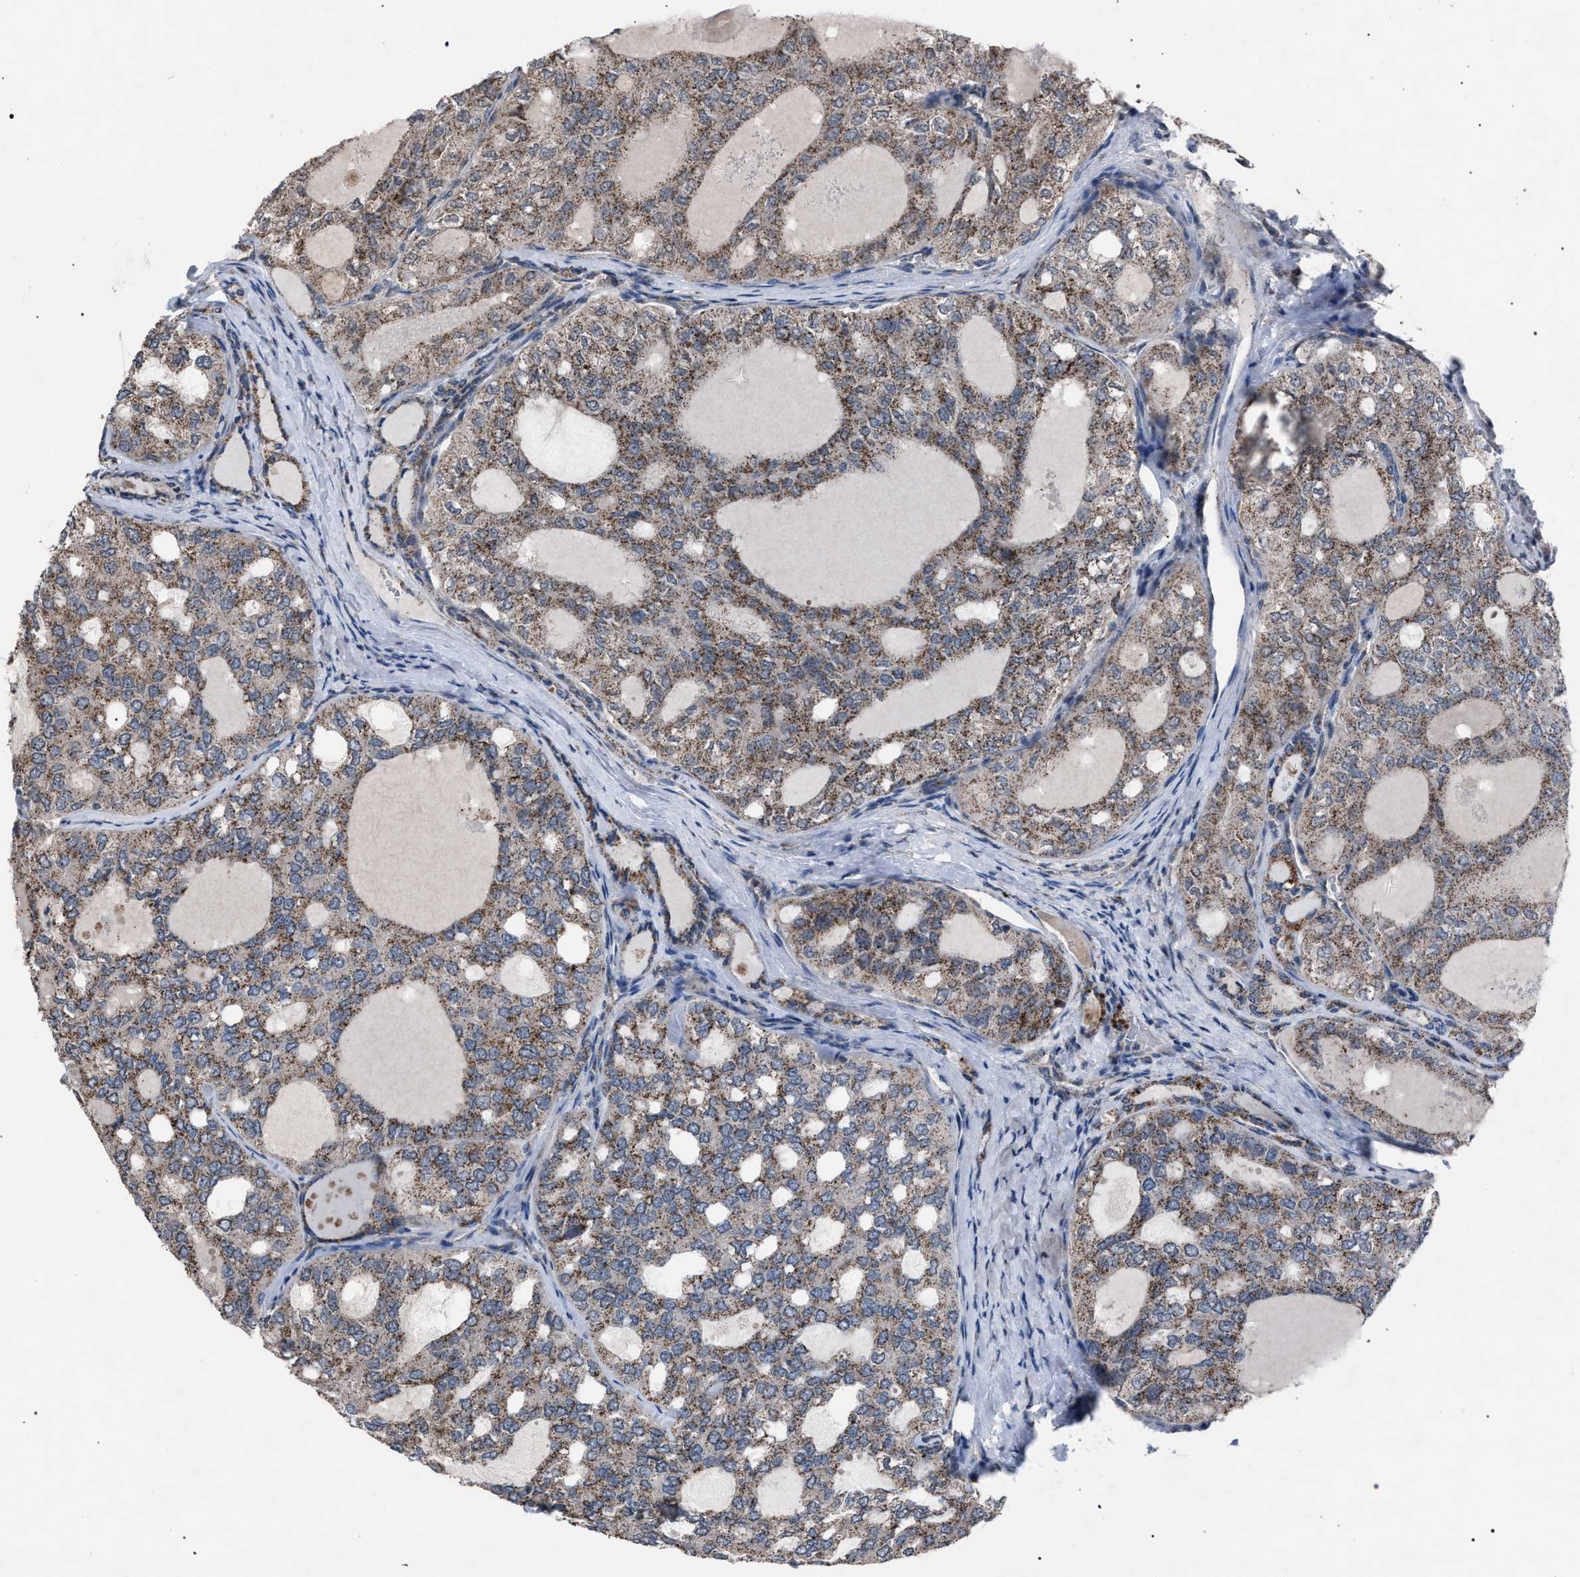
{"staining": {"intensity": "weak", "quantity": ">75%", "location": "cytoplasmic/membranous"}, "tissue": "thyroid cancer", "cell_type": "Tumor cells", "image_type": "cancer", "snomed": [{"axis": "morphology", "description": "Follicular adenoma carcinoma, NOS"}, {"axis": "topography", "description": "Thyroid gland"}], "caption": "IHC of thyroid cancer demonstrates low levels of weak cytoplasmic/membranous expression in about >75% of tumor cells.", "gene": "HSD17B4", "patient": {"sex": "male", "age": 75}}